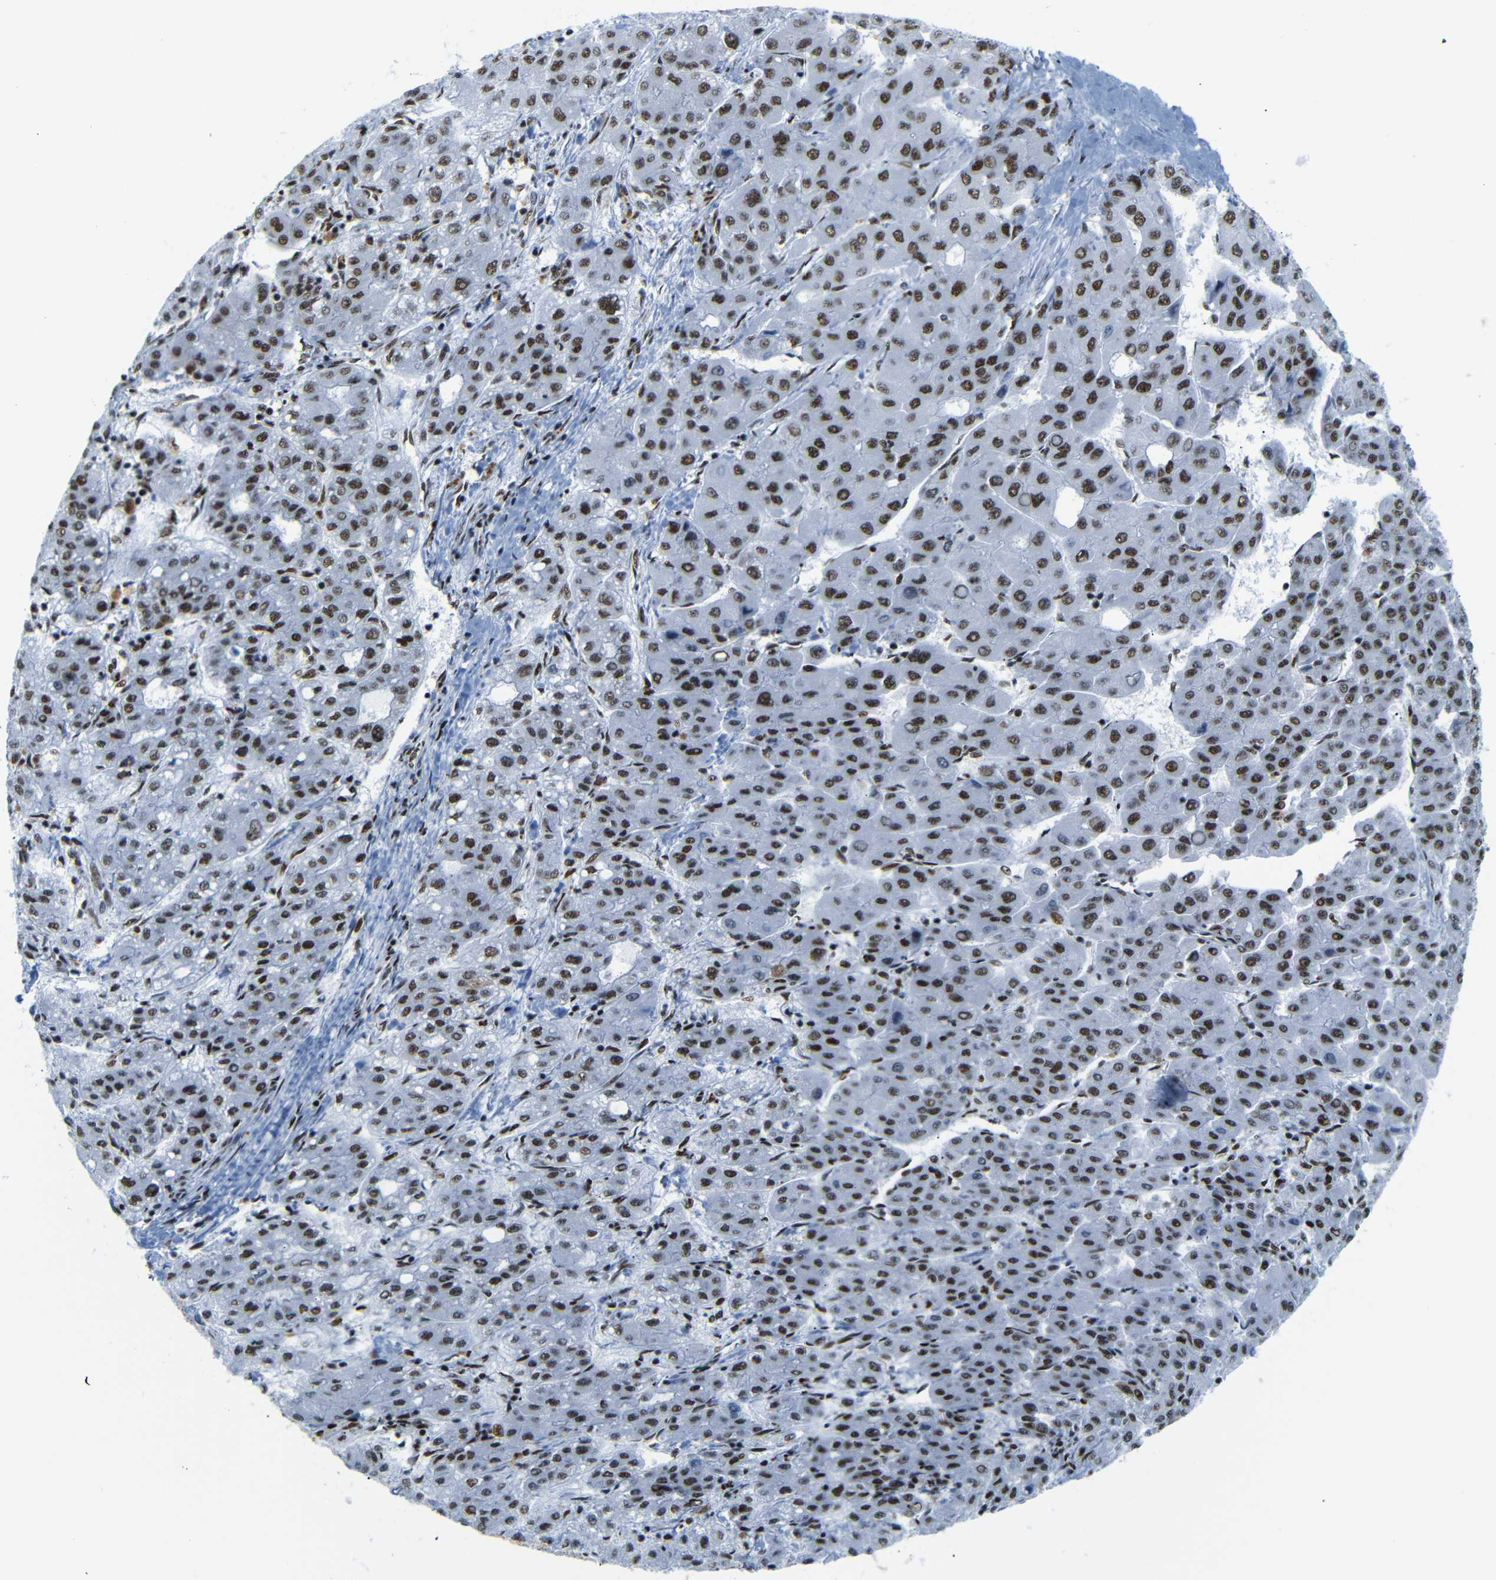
{"staining": {"intensity": "strong", "quantity": ">75%", "location": "nuclear"}, "tissue": "liver cancer", "cell_type": "Tumor cells", "image_type": "cancer", "snomed": [{"axis": "morphology", "description": "Carcinoma, Hepatocellular, NOS"}, {"axis": "topography", "description": "Liver"}], "caption": "This histopathology image shows immunohistochemistry (IHC) staining of hepatocellular carcinoma (liver), with high strong nuclear expression in approximately >75% of tumor cells.", "gene": "TRA2B", "patient": {"sex": "male", "age": 65}}